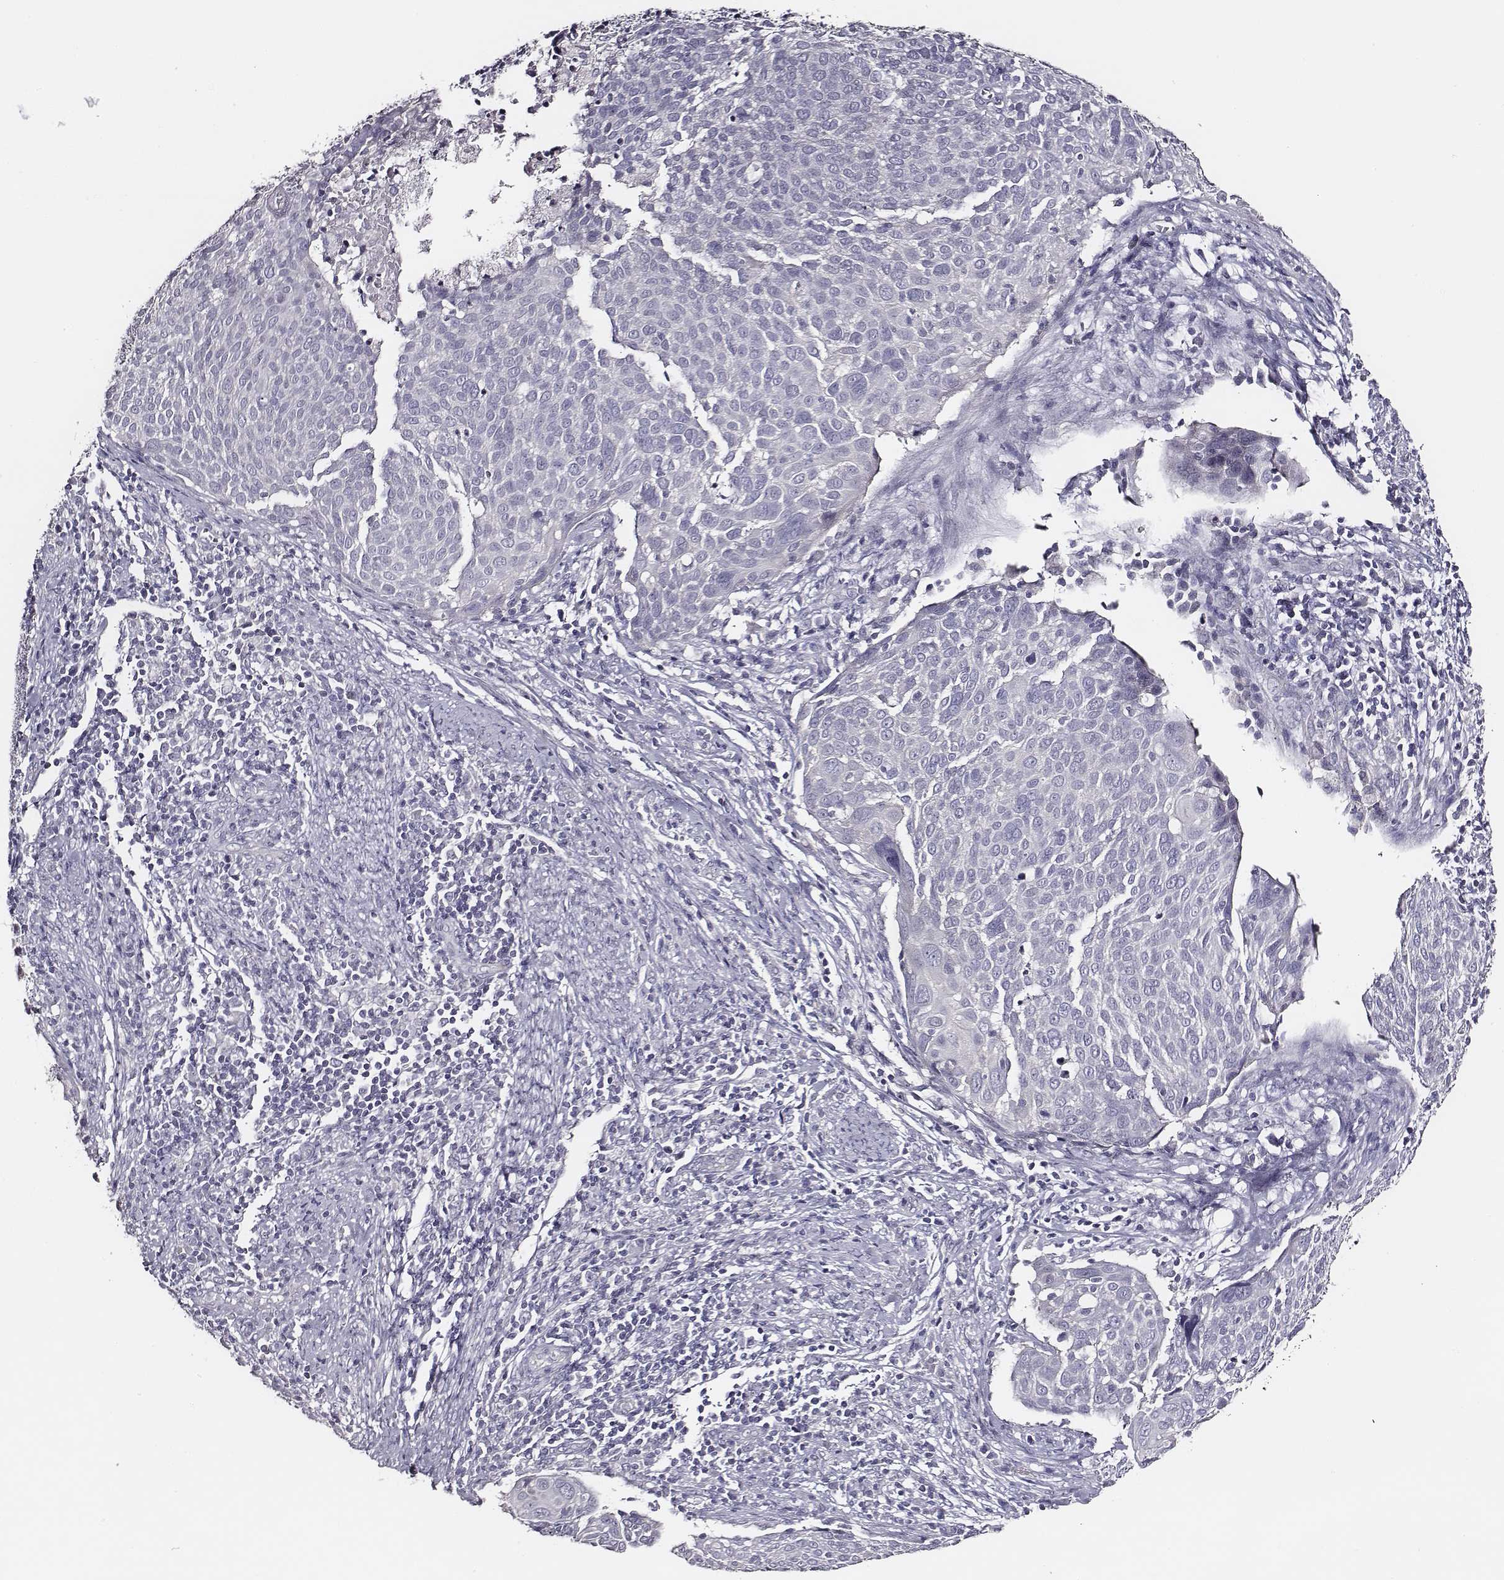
{"staining": {"intensity": "negative", "quantity": "none", "location": "none"}, "tissue": "cervical cancer", "cell_type": "Tumor cells", "image_type": "cancer", "snomed": [{"axis": "morphology", "description": "Squamous cell carcinoma, NOS"}, {"axis": "topography", "description": "Cervix"}], "caption": "Human cervical cancer stained for a protein using IHC displays no positivity in tumor cells.", "gene": "AADAT", "patient": {"sex": "female", "age": 39}}